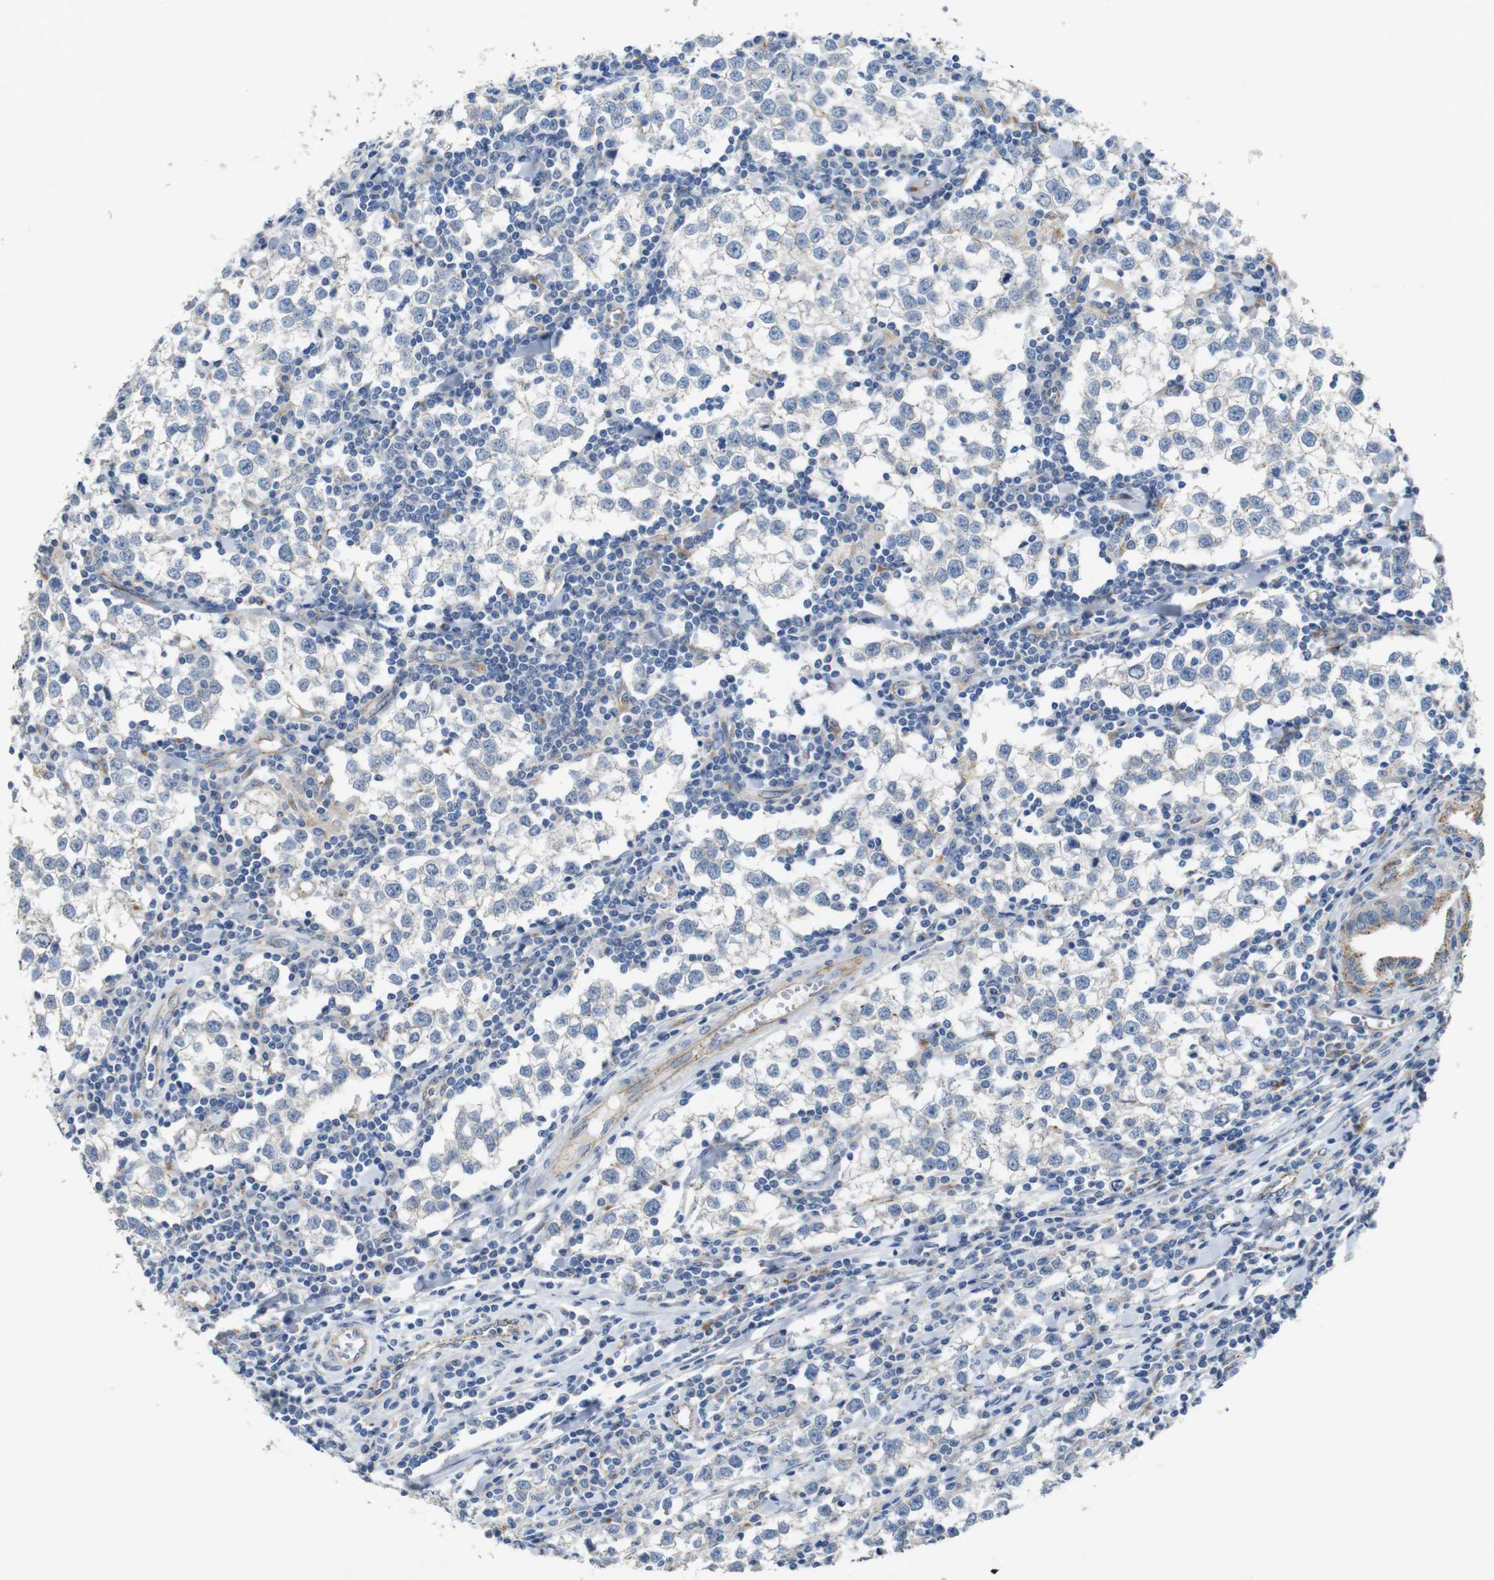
{"staining": {"intensity": "negative", "quantity": "none", "location": "none"}, "tissue": "testis cancer", "cell_type": "Tumor cells", "image_type": "cancer", "snomed": [{"axis": "morphology", "description": "Seminoma, NOS"}, {"axis": "morphology", "description": "Carcinoma, Embryonal, NOS"}, {"axis": "topography", "description": "Testis"}], "caption": "Immunohistochemistry image of testis embryonal carcinoma stained for a protein (brown), which displays no staining in tumor cells.", "gene": "NHLRC3", "patient": {"sex": "male", "age": 36}}